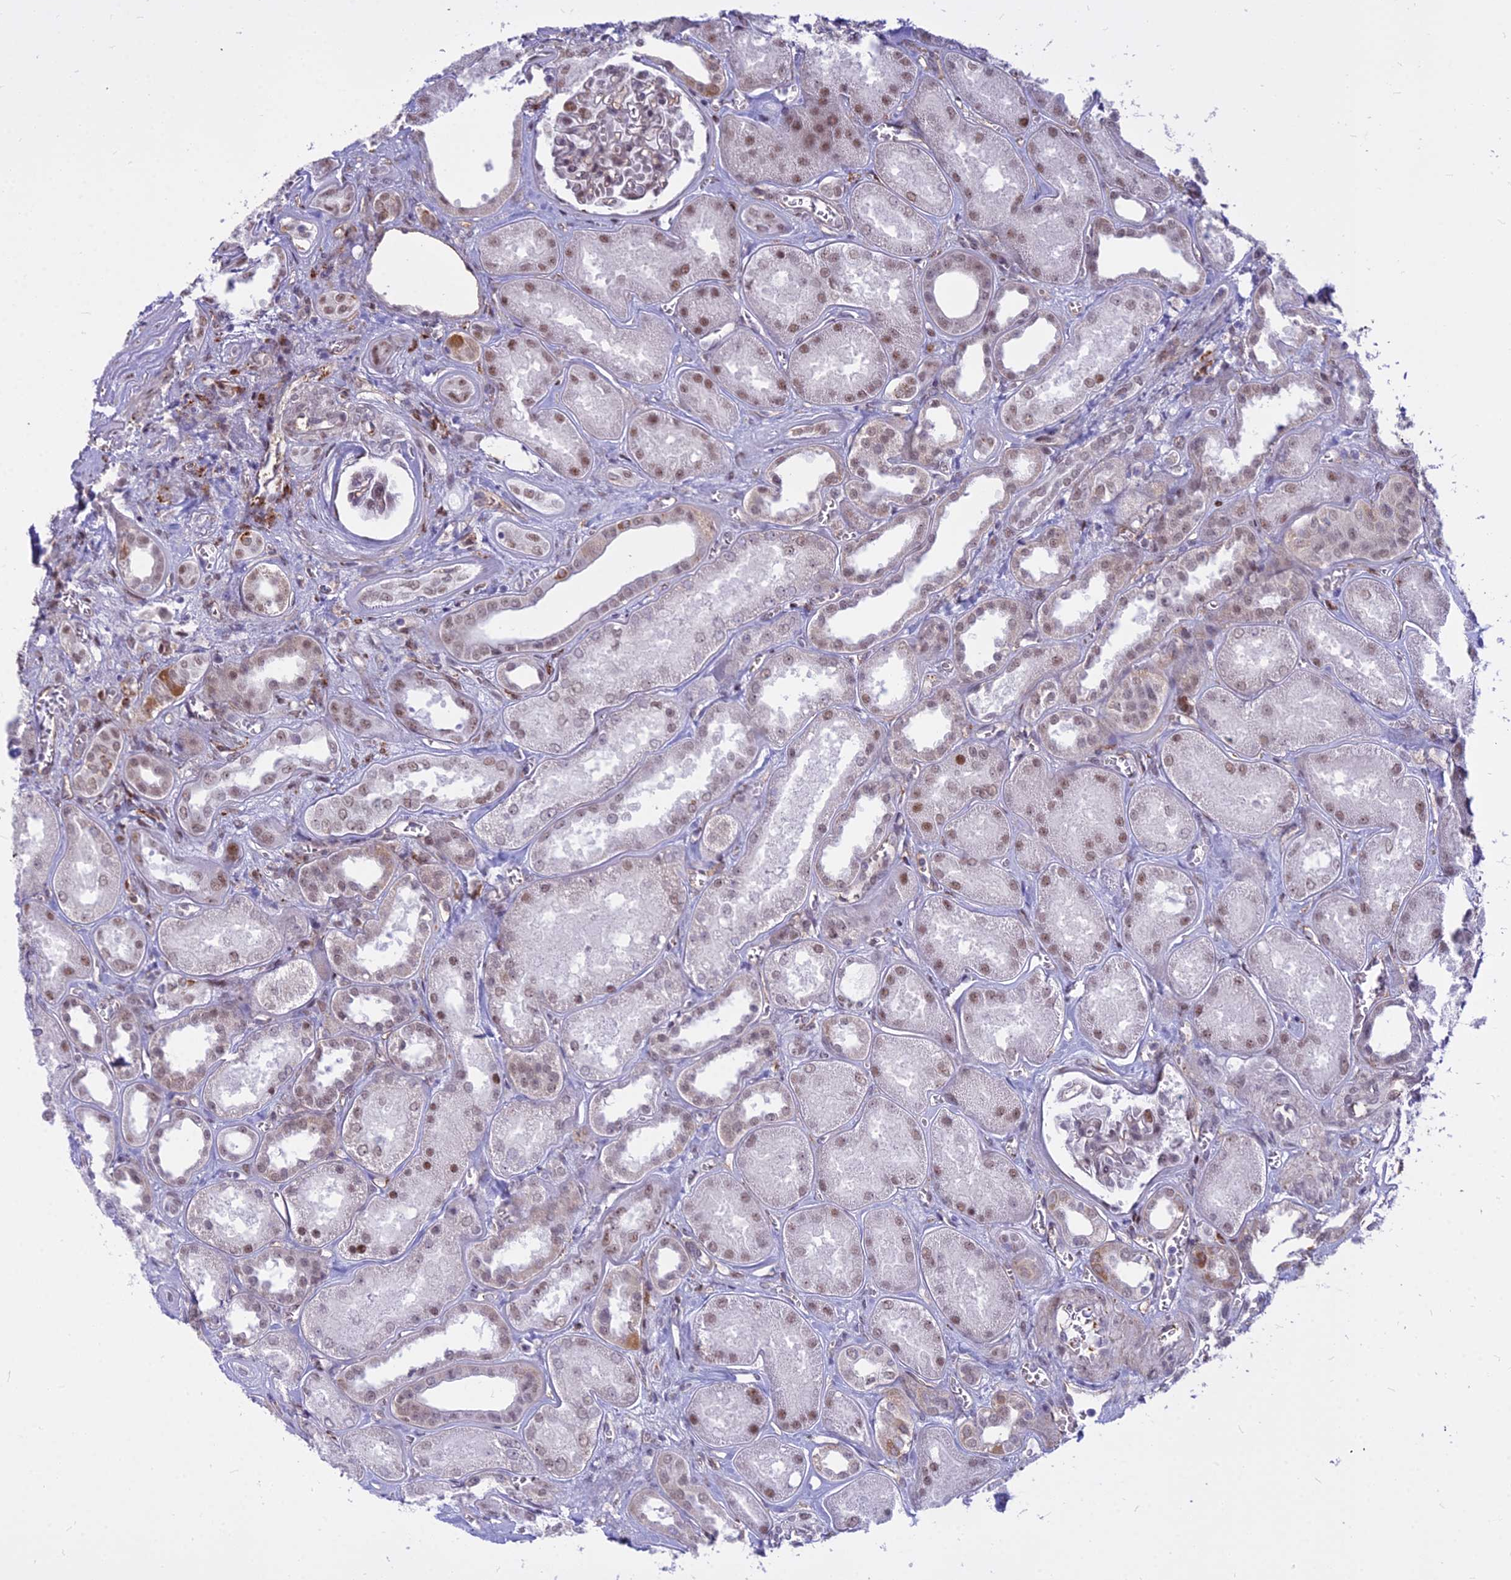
{"staining": {"intensity": "moderate", "quantity": "<25%", "location": "nuclear"}, "tissue": "kidney", "cell_type": "Cells in glomeruli", "image_type": "normal", "snomed": [{"axis": "morphology", "description": "Normal tissue, NOS"}, {"axis": "morphology", "description": "Adenocarcinoma, NOS"}, {"axis": "topography", "description": "Kidney"}], "caption": "Immunohistochemical staining of normal human kidney shows moderate nuclear protein positivity in approximately <25% of cells in glomeruli. The protein is stained brown, and the nuclei are stained in blue (DAB IHC with brightfield microscopy, high magnification).", "gene": "ALG10B", "patient": {"sex": "female", "age": 68}}